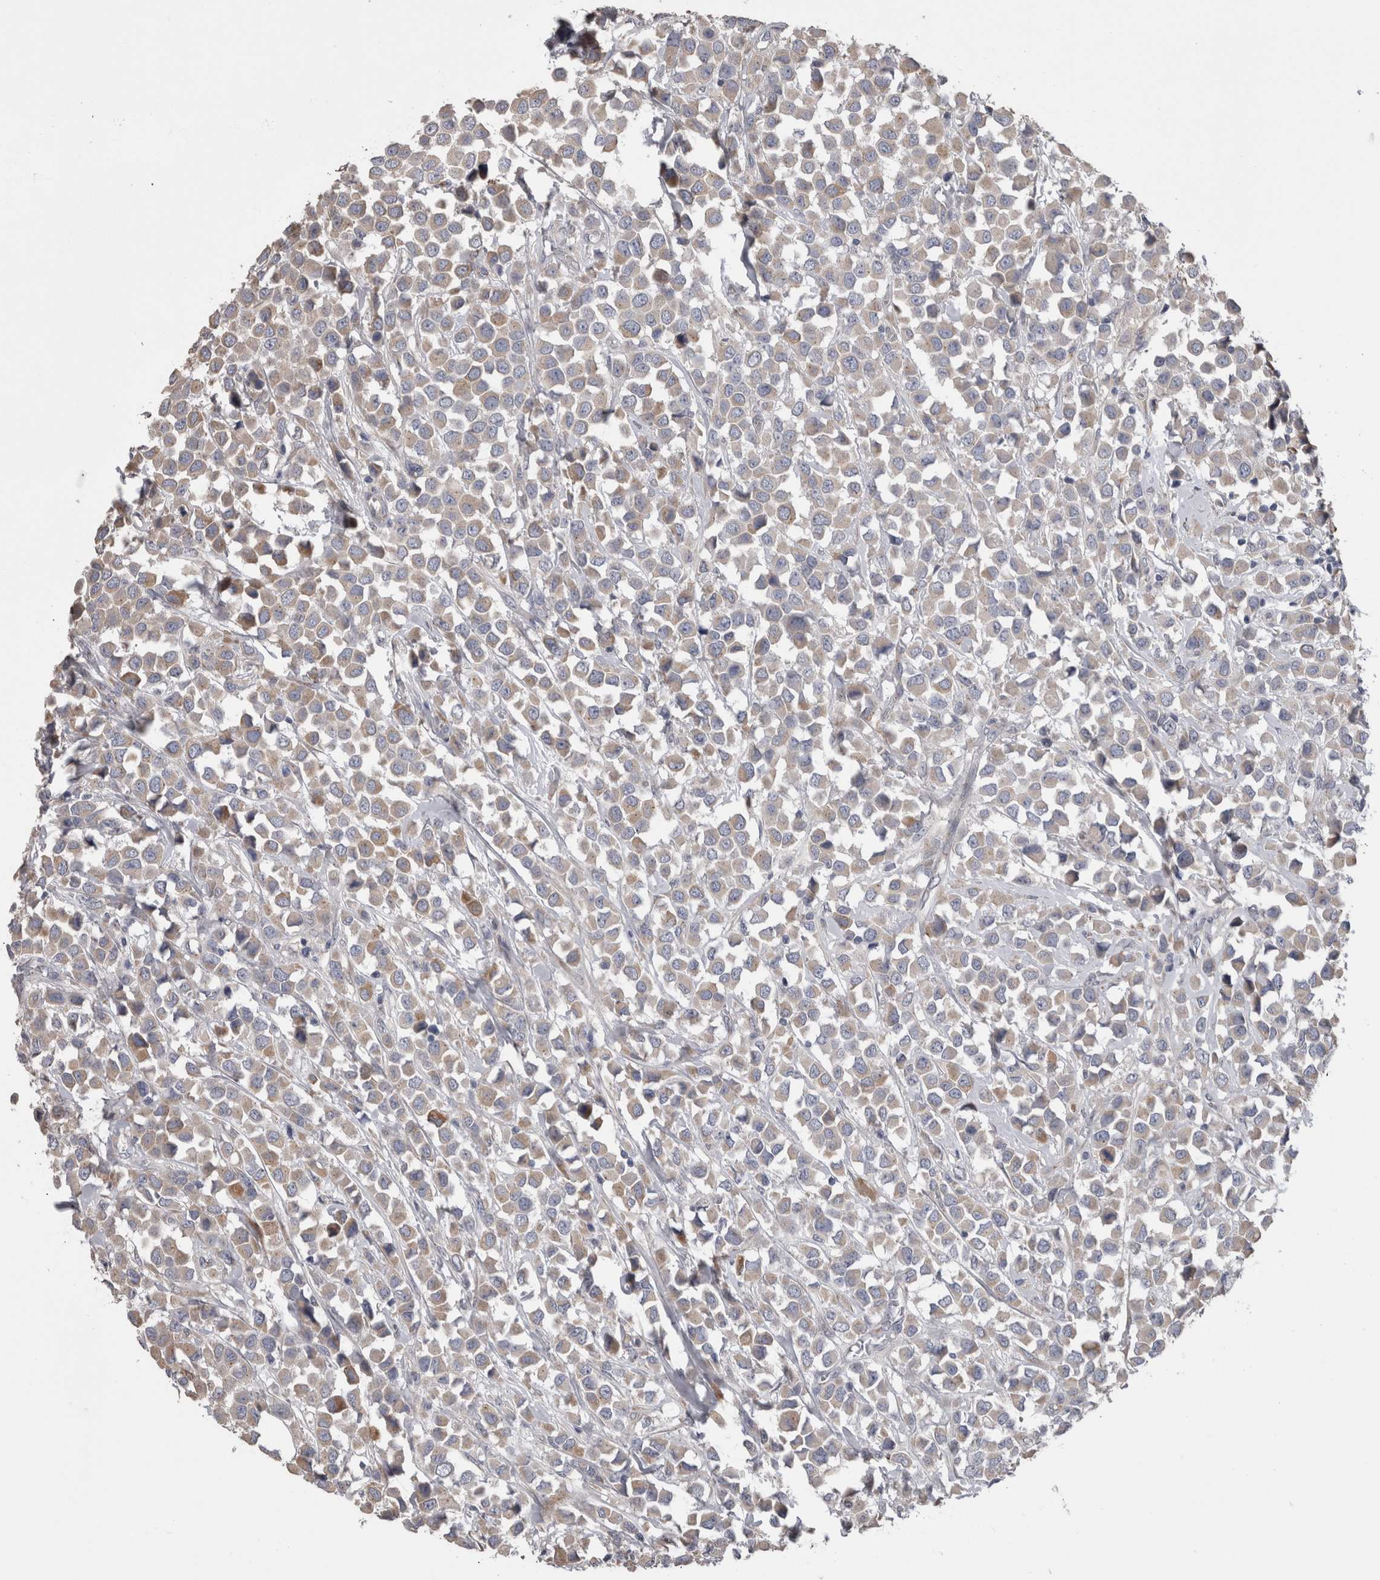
{"staining": {"intensity": "weak", "quantity": "25%-75%", "location": "cytoplasmic/membranous"}, "tissue": "breast cancer", "cell_type": "Tumor cells", "image_type": "cancer", "snomed": [{"axis": "morphology", "description": "Duct carcinoma"}, {"axis": "topography", "description": "Breast"}], "caption": "A brown stain highlights weak cytoplasmic/membranous positivity of a protein in breast cancer tumor cells. The protein of interest is stained brown, and the nuclei are stained in blue (DAB IHC with brightfield microscopy, high magnification).", "gene": "STC1", "patient": {"sex": "female", "age": 61}}